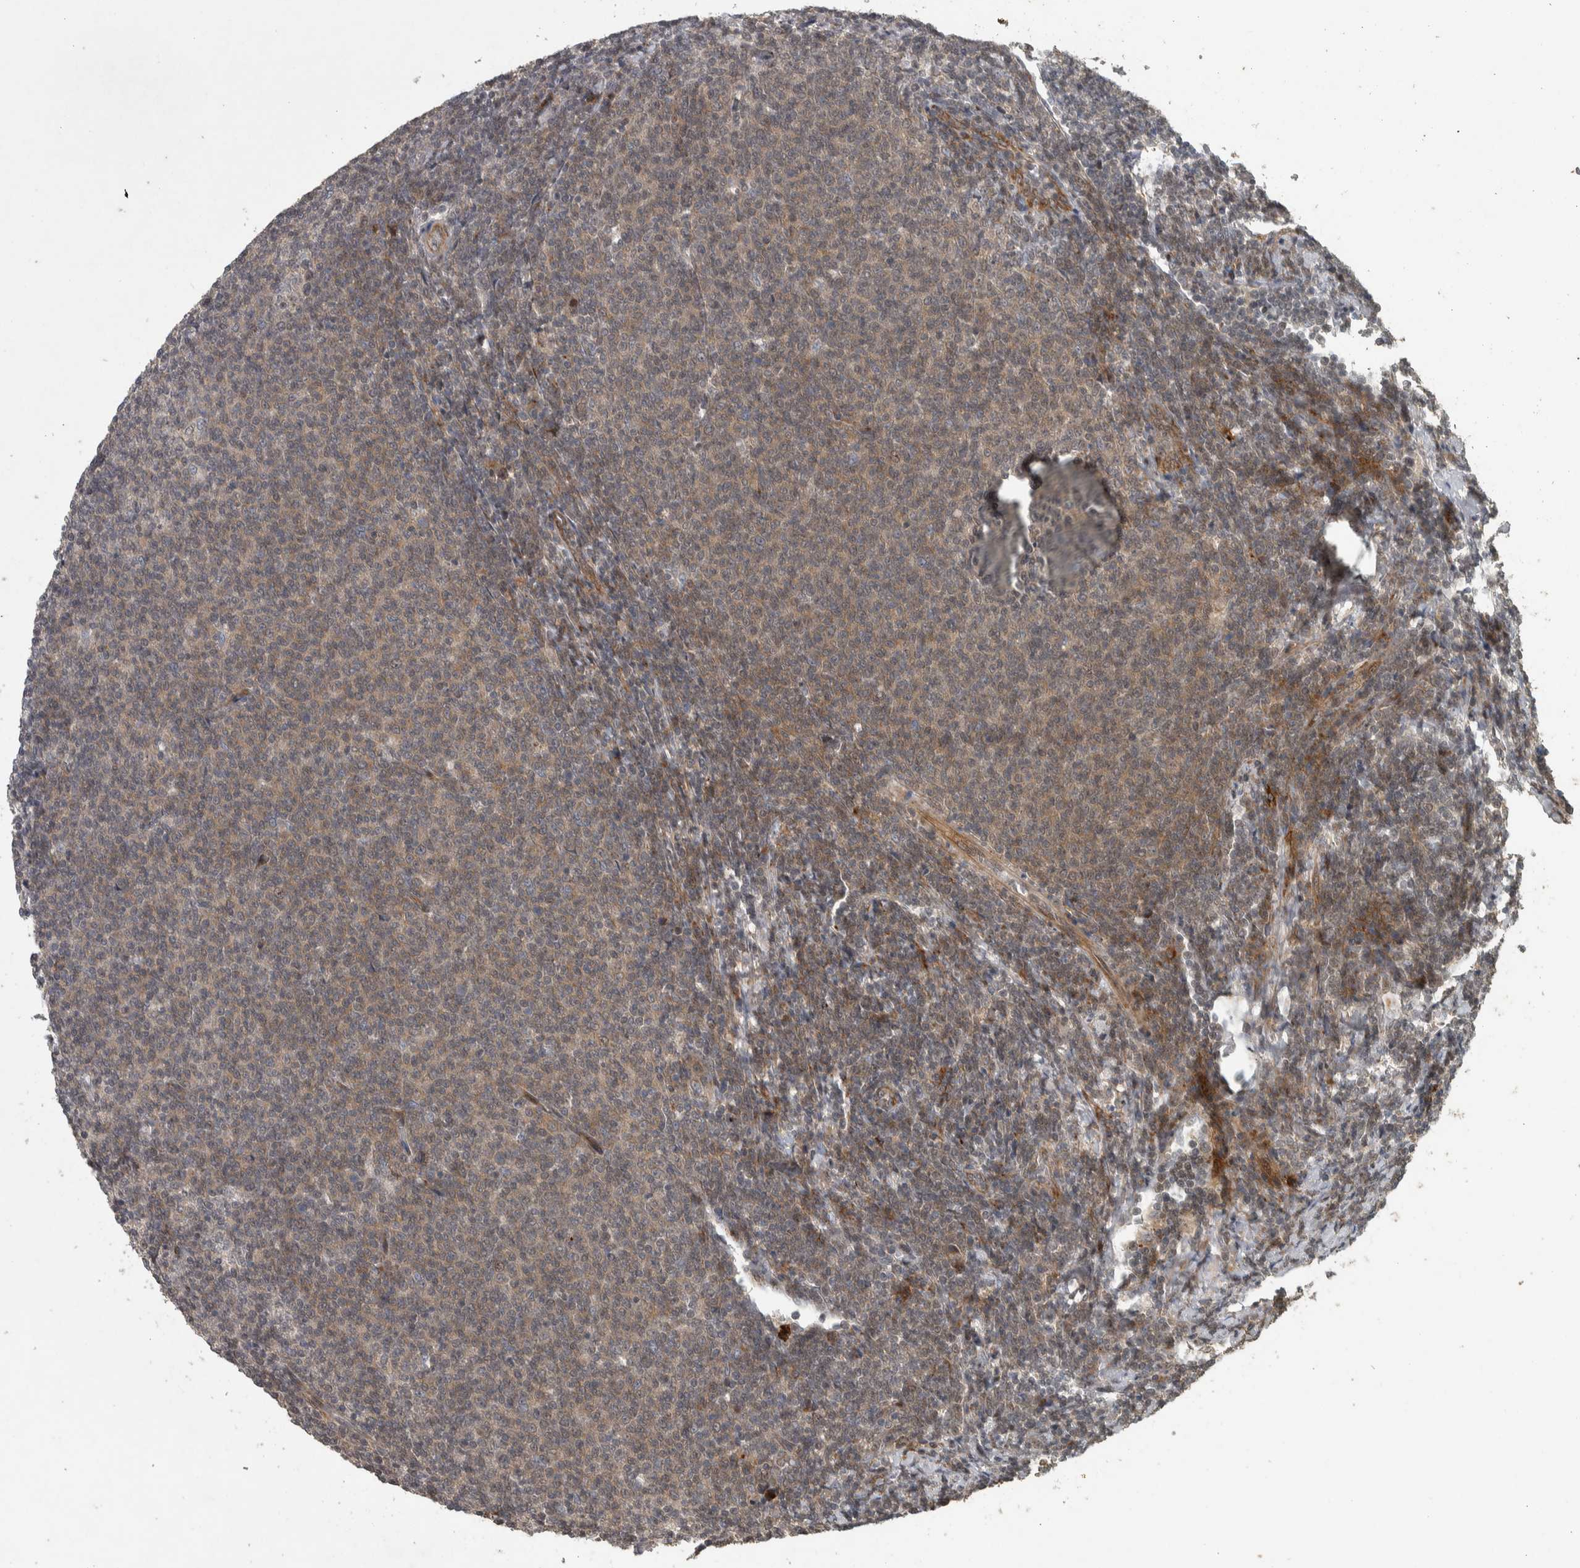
{"staining": {"intensity": "weak", "quantity": ">75%", "location": "cytoplasmic/membranous"}, "tissue": "lymphoma", "cell_type": "Tumor cells", "image_type": "cancer", "snomed": [{"axis": "morphology", "description": "Malignant lymphoma, non-Hodgkin's type, Low grade"}, {"axis": "topography", "description": "Lymph node"}], "caption": "An IHC histopathology image of tumor tissue is shown. Protein staining in brown shows weak cytoplasmic/membranous positivity in lymphoma within tumor cells.", "gene": "ERAL1", "patient": {"sex": "male", "age": 66}}